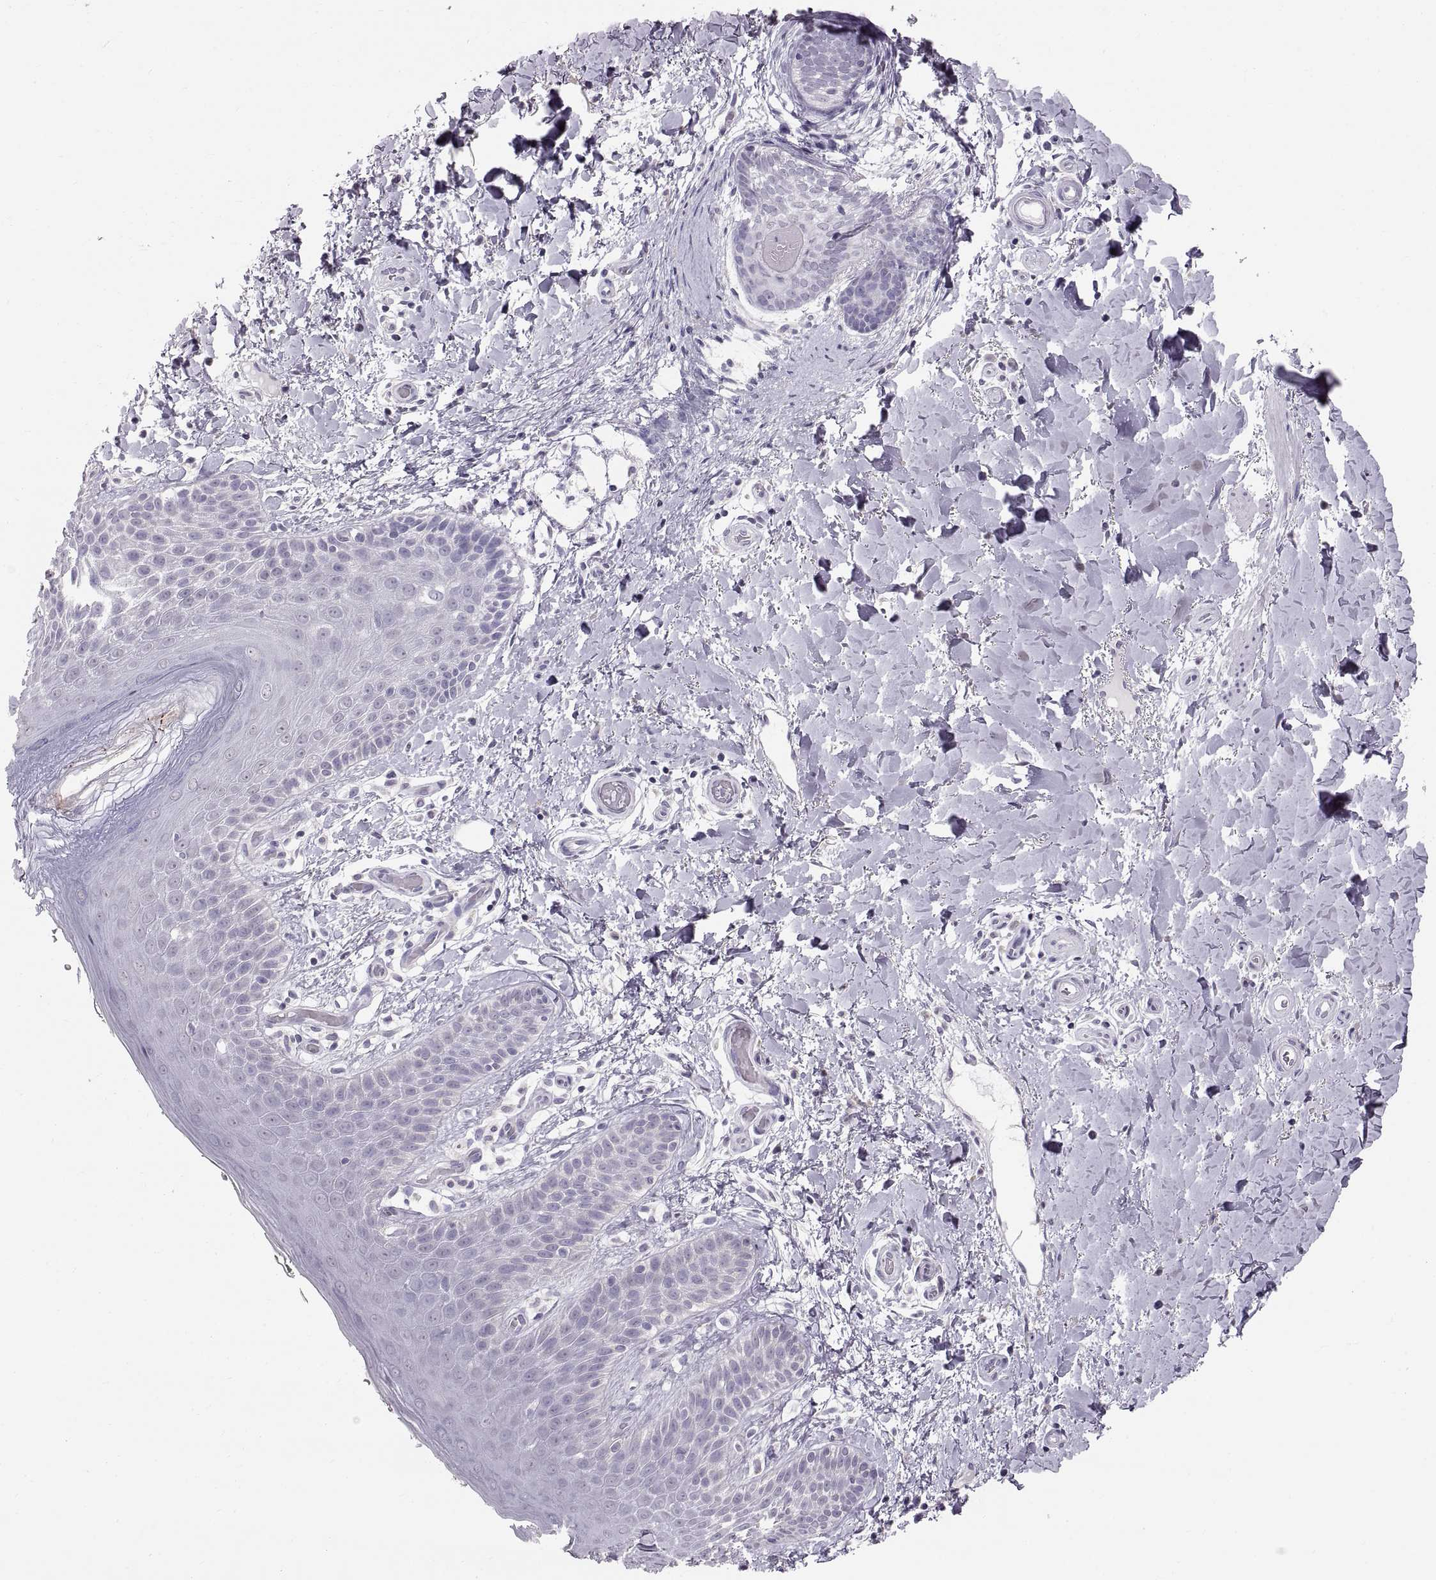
{"staining": {"intensity": "negative", "quantity": "none", "location": "none"}, "tissue": "skin", "cell_type": "Epidermal cells", "image_type": "normal", "snomed": [{"axis": "morphology", "description": "Normal tissue, NOS"}, {"axis": "topography", "description": "Anal"}], "caption": "Immunohistochemical staining of benign human skin demonstrates no significant expression in epidermal cells. (DAB (3,3'-diaminobenzidine) immunohistochemistry (IHC) visualized using brightfield microscopy, high magnification).", "gene": "WBP2NL", "patient": {"sex": "male", "age": 36}}